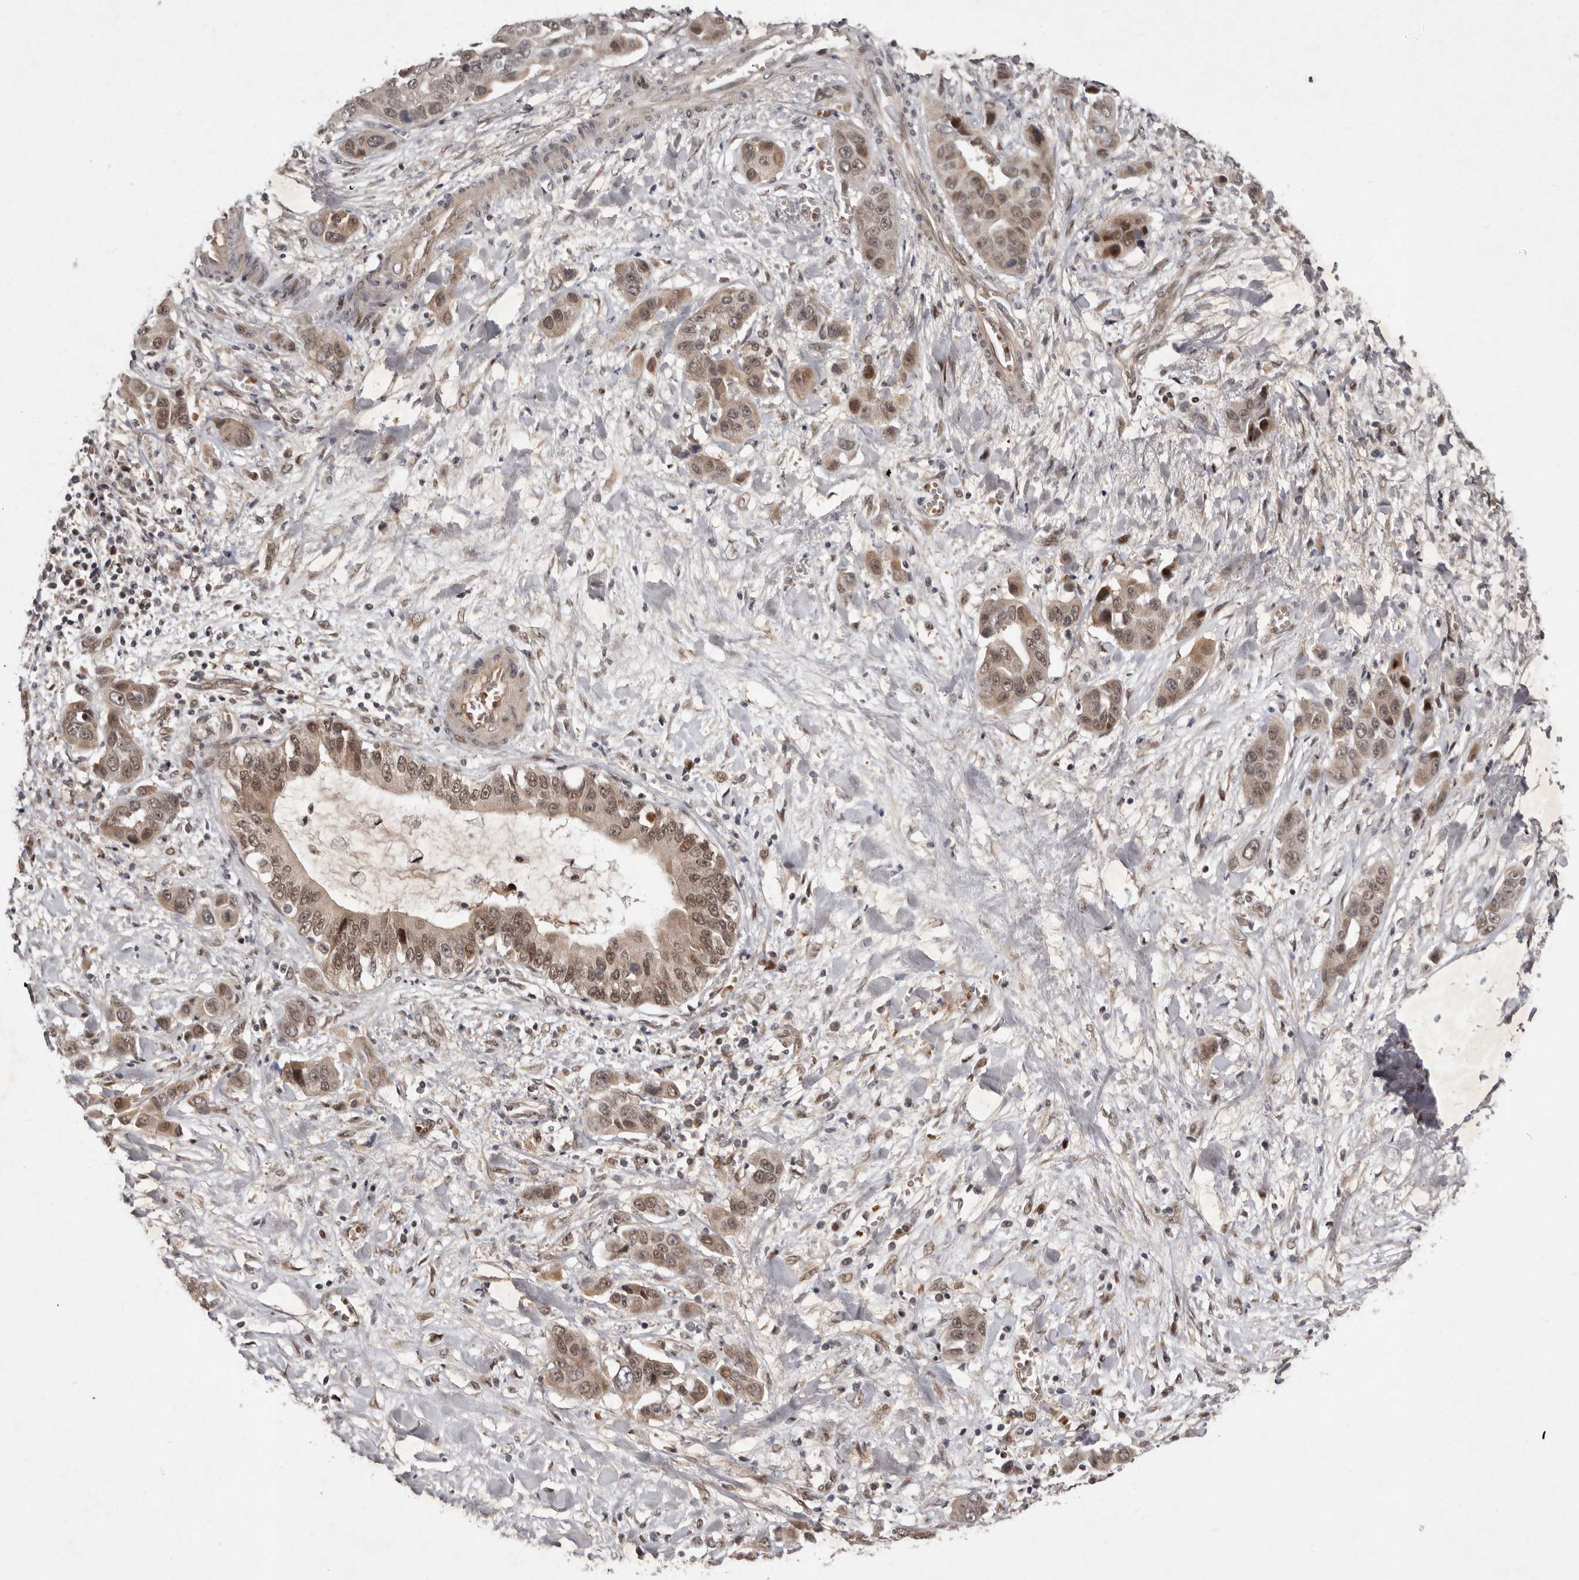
{"staining": {"intensity": "moderate", "quantity": "25%-75%", "location": "cytoplasmic/membranous,nuclear"}, "tissue": "liver cancer", "cell_type": "Tumor cells", "image_type": "cancer", "snomed": [{"axis": "morphology", "description": "Cholangiocarcinoma"}, {"axis": "topography", "description": "Liver"}], "caption": "IHC micrograph of cholangiocarcinoma (liver) stained for a protein (brown), which reveals medium levels of moderate cytoplasmic/membranous and nuclear expression in approximately 25%-75% of tumor cells.", "gene": "ABL1", "patient": {"sex": "female", "age": 52}}